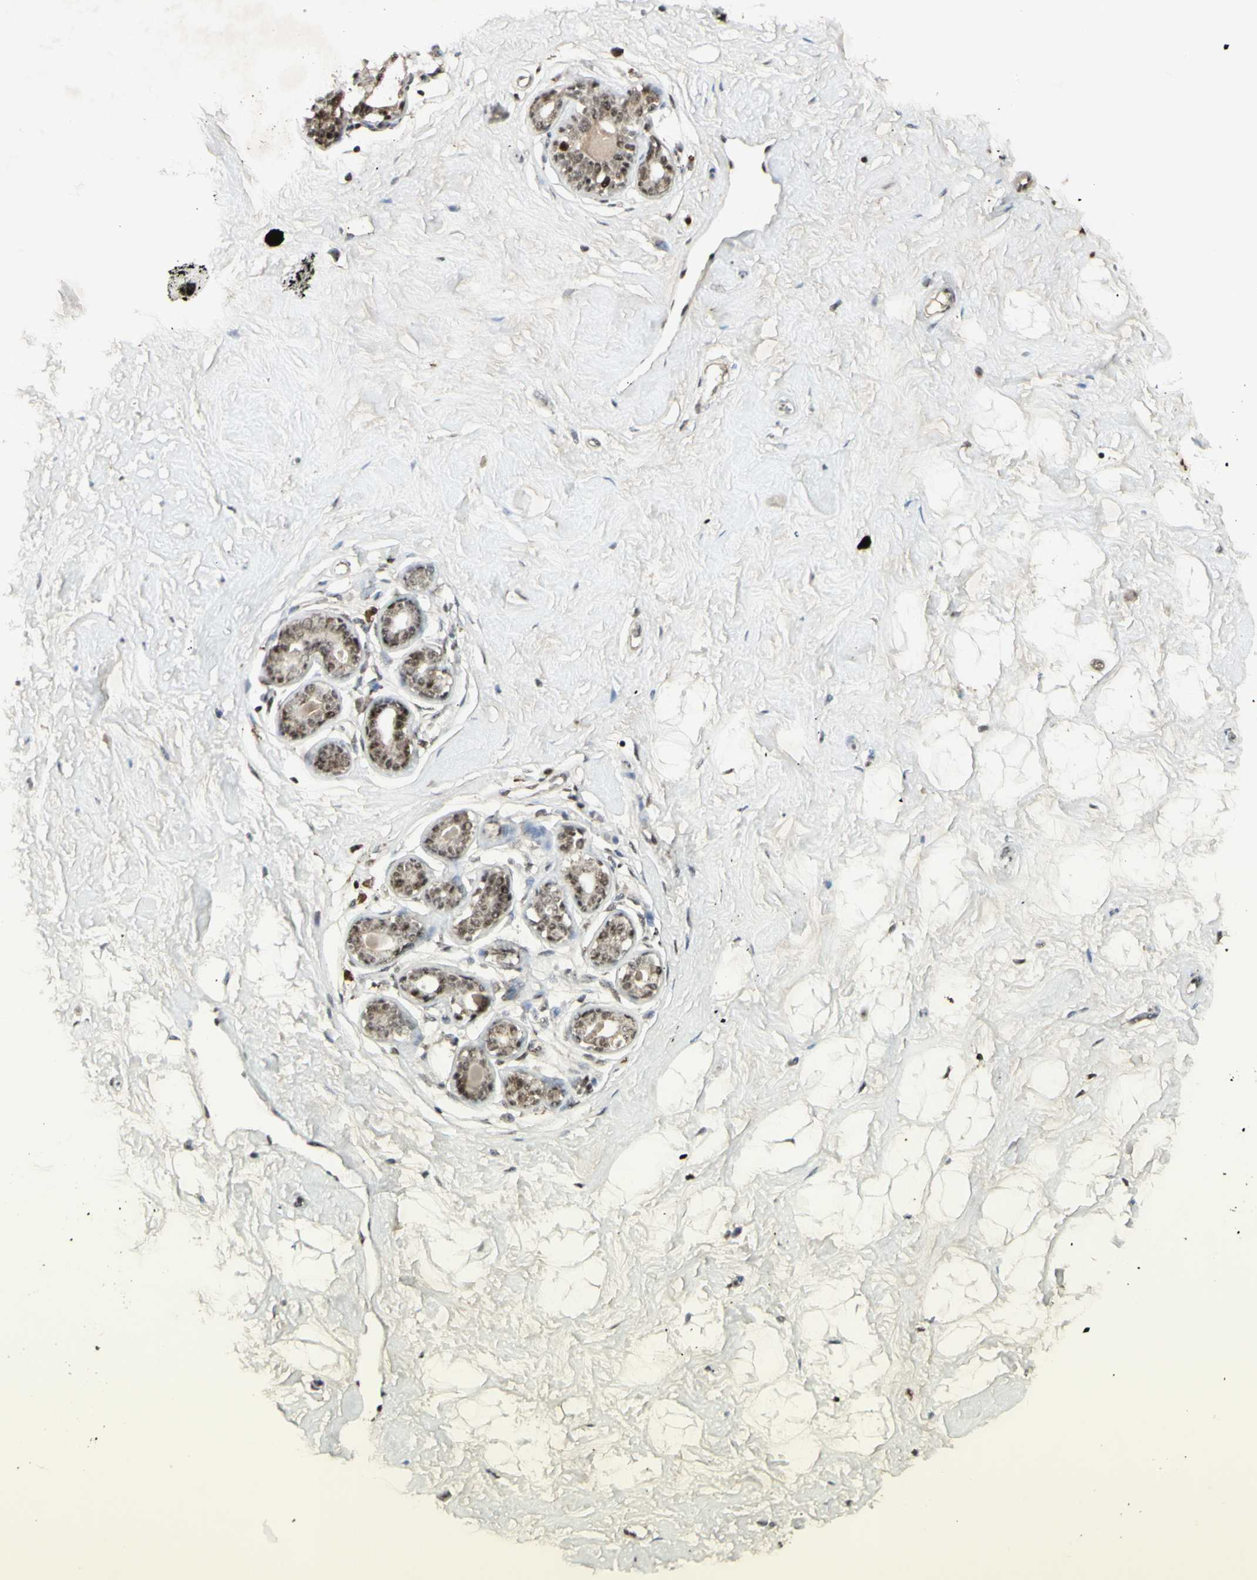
{"staining": {"intensity": "moderate", "quantity": "<25%", "location": "nuclear"}, "tissue": "breast", "cell_type": "Adipocytes", "image_type": "normal", "snomed": [{"axis": "morphology", "description": "Normal tissue, NOS"}, {"axis": "topography", "description": "Breast"}], "caption": "This image demonstrates normal breast stained with immunohistochemistry to label a protein in brown. The nuclear of adipocytes show moderate positivity for the protein. Nuclei are counter-stained blue.", "gene": "CCNT1", "patient": {"sex": "female", "age": 23}}